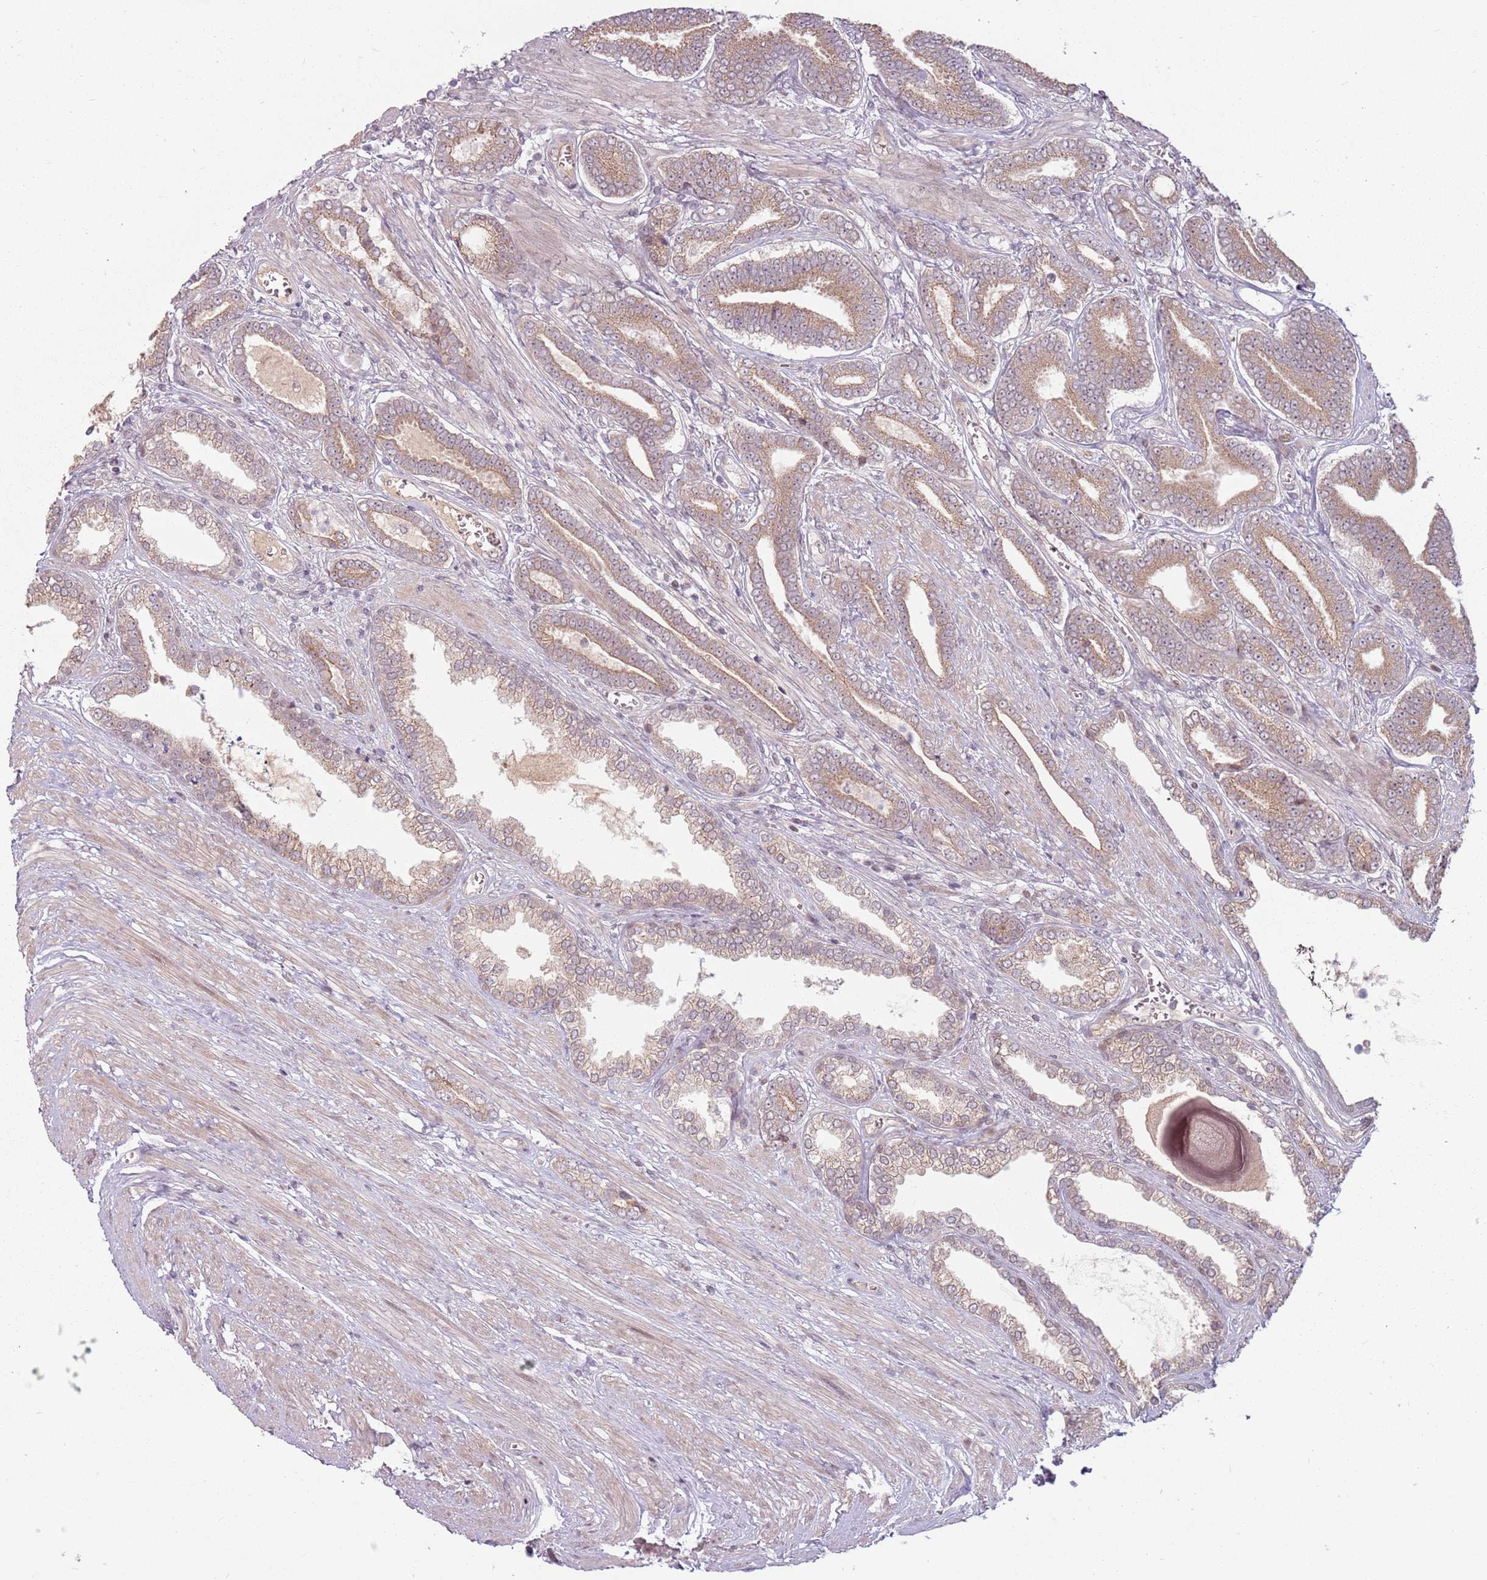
{"staining": {"intensity": "weak", "quantity": ">75%", "location": "cytoplasmic/membranous"}, "tissue": "prostate cancer", "cell_type": "Tumor cells", "image_type": "cancer", "snomed": [{"axis": "morphology", "description": "Adenocarcinoma, NOS"}, {"axis": "topography", "description": "Prostate and seminal vesicle, NOS"}], "caption": "DAB immunohistochemical staining of prostate adenocarcinoma demonstrates weak cytoplasmic/membranous protein expression in about >75% of tumor cells.", "gene": "ADGRG1", "patient": {"sex": "male", "age": 76}}